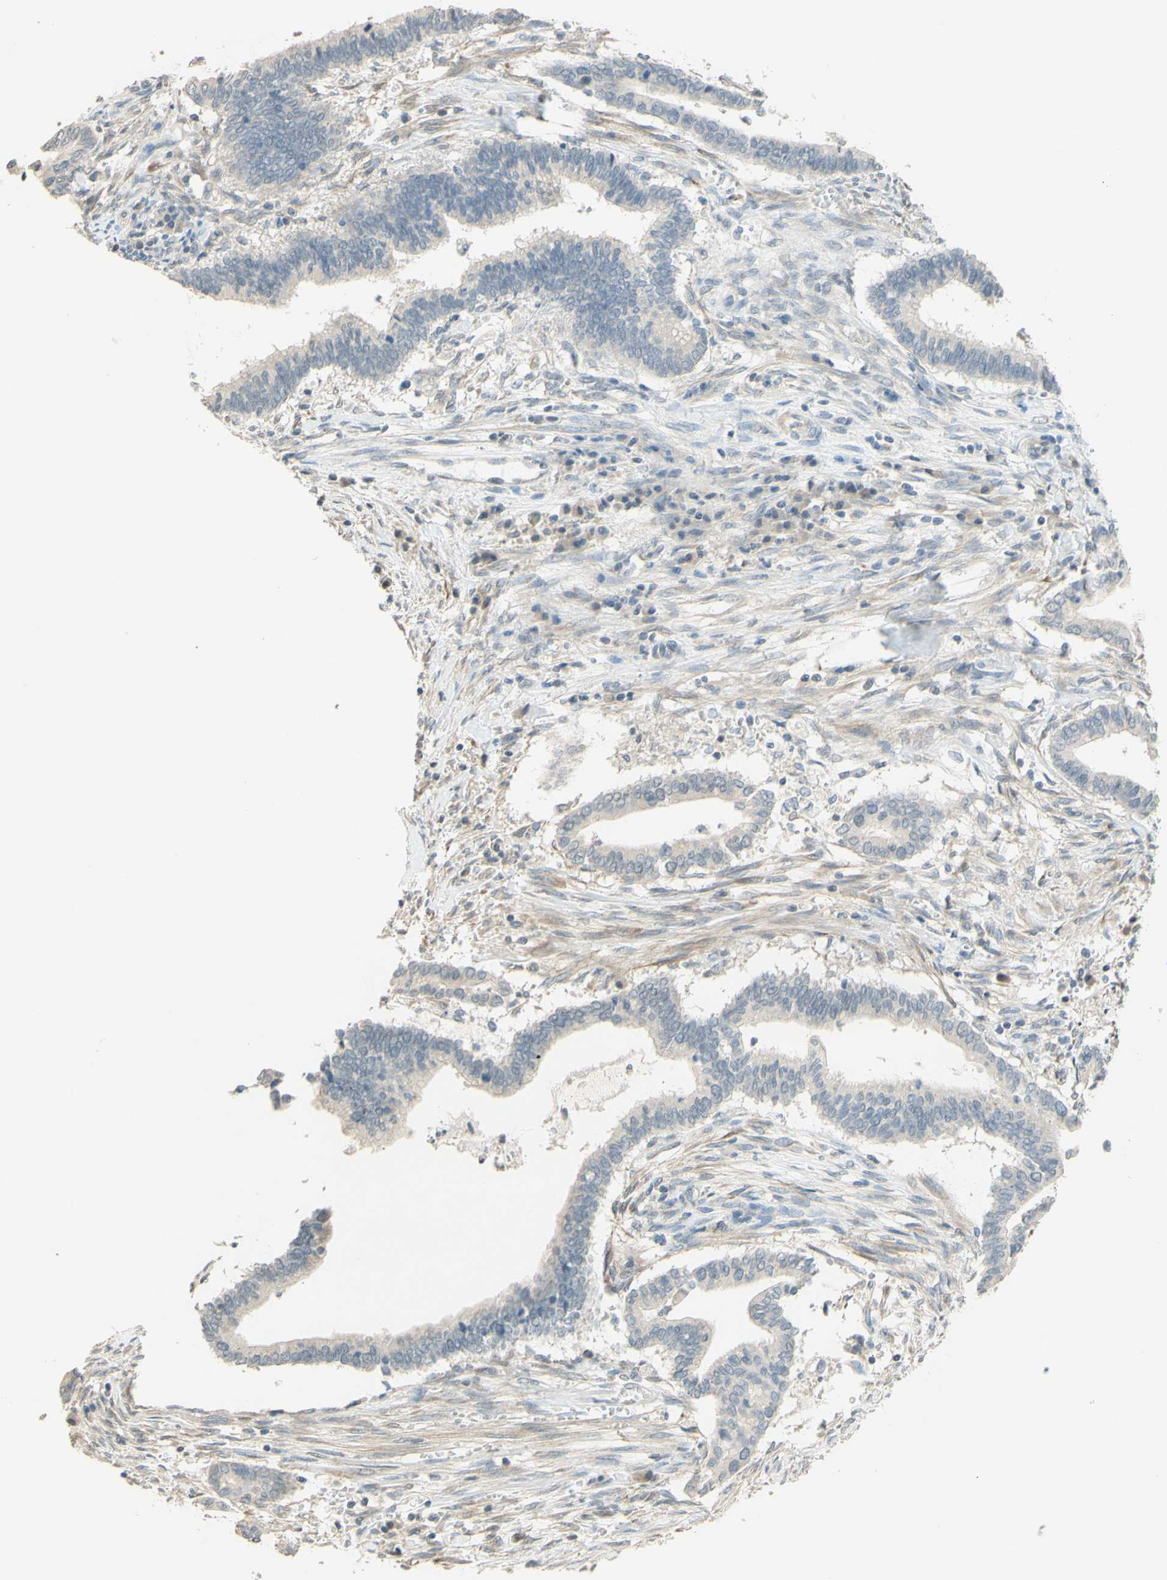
{"staining": {"intensity": "weak", "quantity": "25%-75%", "location": "cytoplasmic/membranous"}, "tissue": "cervical cancer", "cell_type": "Tumor cells", "image_type": "cancer", "snomed": [{"axis": "morphology", "description": "Adenocarcinoma, NOS"}, {"axis": "topography", "description": "Cervix"}], "caption": "Protein staining displays weak cytoplasmic/membranous positivity in approximately 25%-75% of tumor cells in cervical adenocarcinoma. The protein is stained brown, and the nuclei are stained in blue (DAB (3,3'-diaminobenzidine) IHC with brightfield microscopy, high magnification).", "gene": "MAG", "patient": {"sex": "female", "age": 44}}